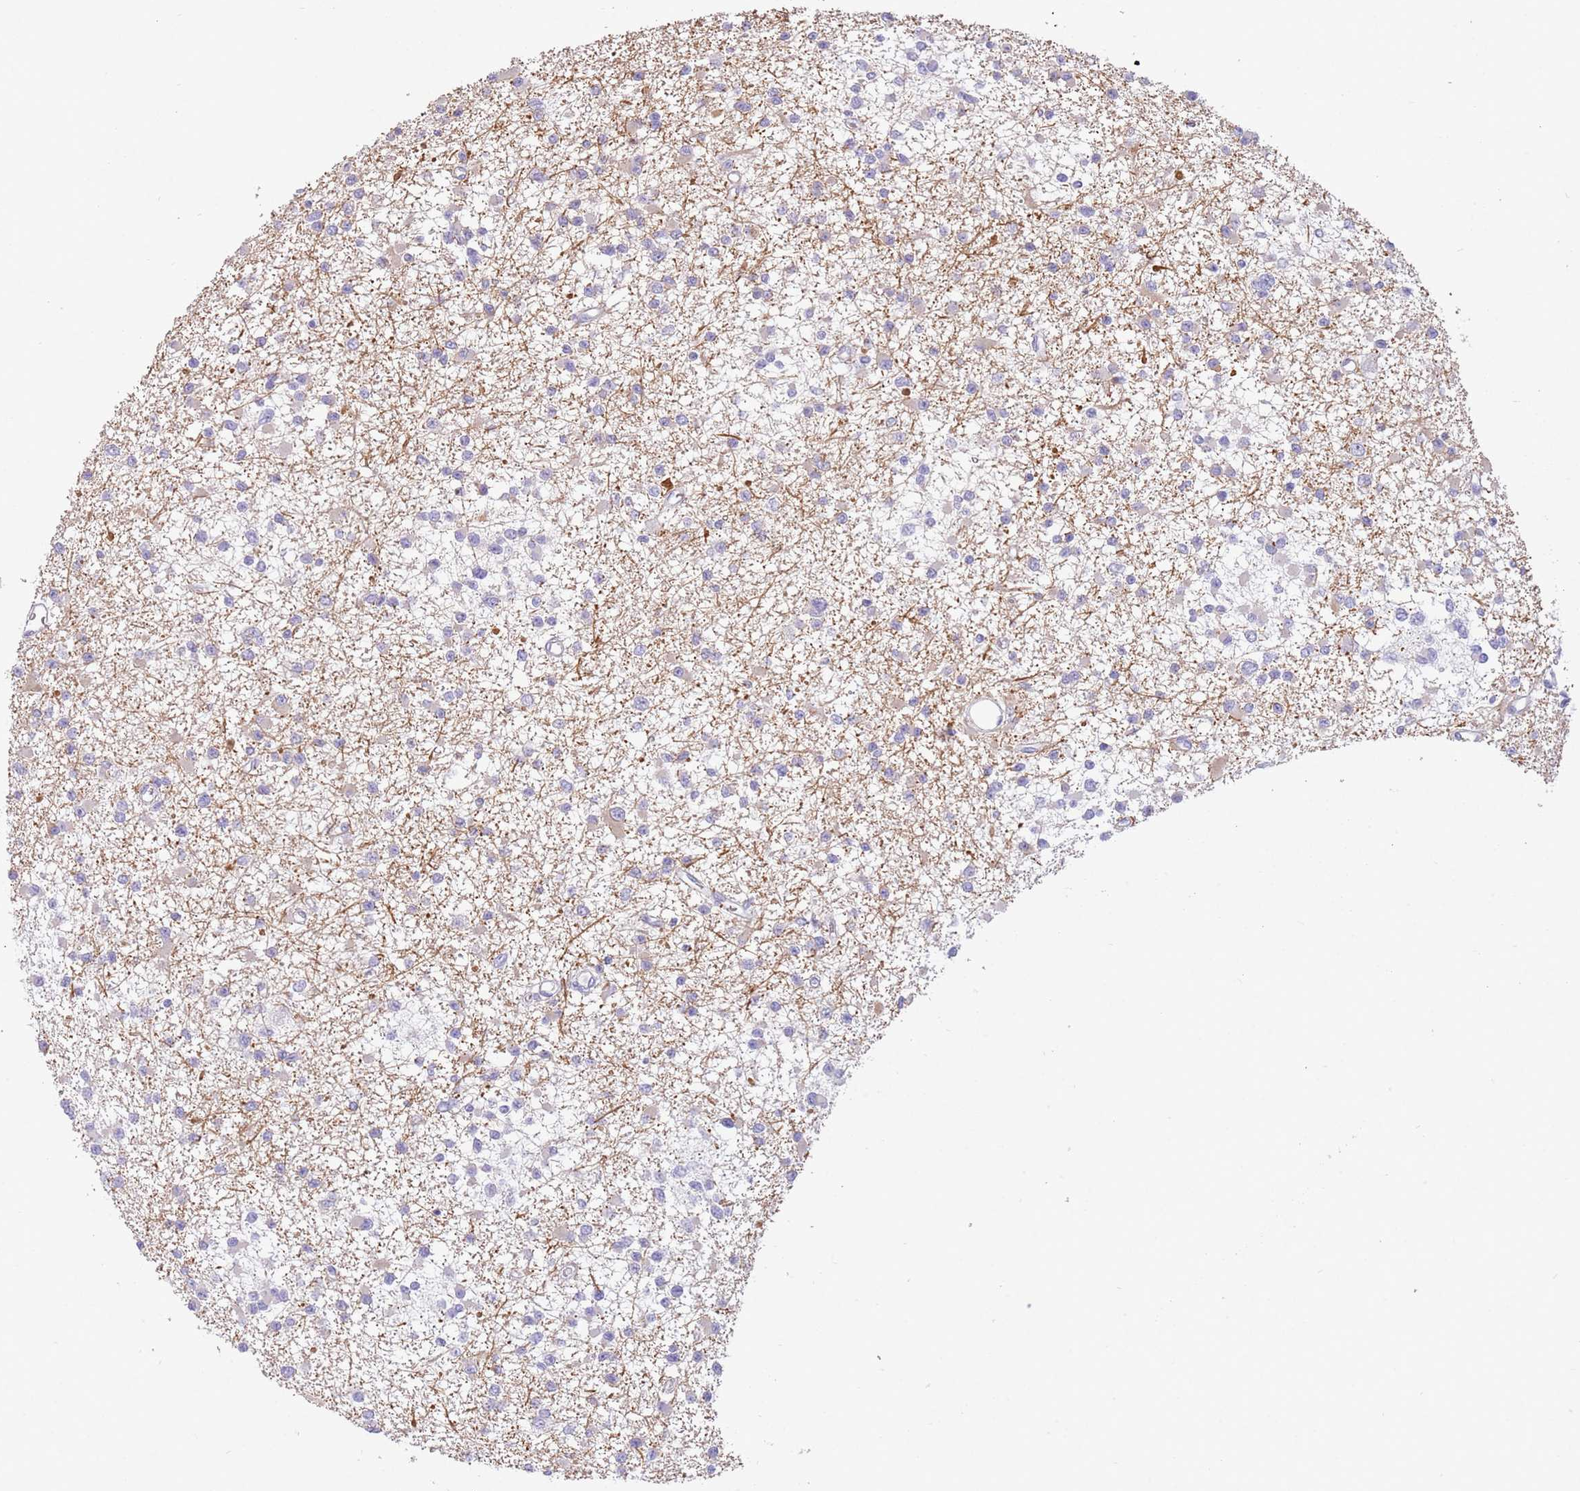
{"staining": {"intensity": "negative", "quantity": "none", "location": "none"}, "tissue": "glioma", "cell_type": "Tumor cells", "image_type": "cancer", "snomed": [{"axis": "morphology", "description": "Glioma, malignant, Low grade"}, {"axis": "topography", "description": "Brain"}], "caption": "Tumor cells are negative for brown protein staining in glioma.", "gene": "SFTPA1", "patient": {"sex": "female", "age": 22}}